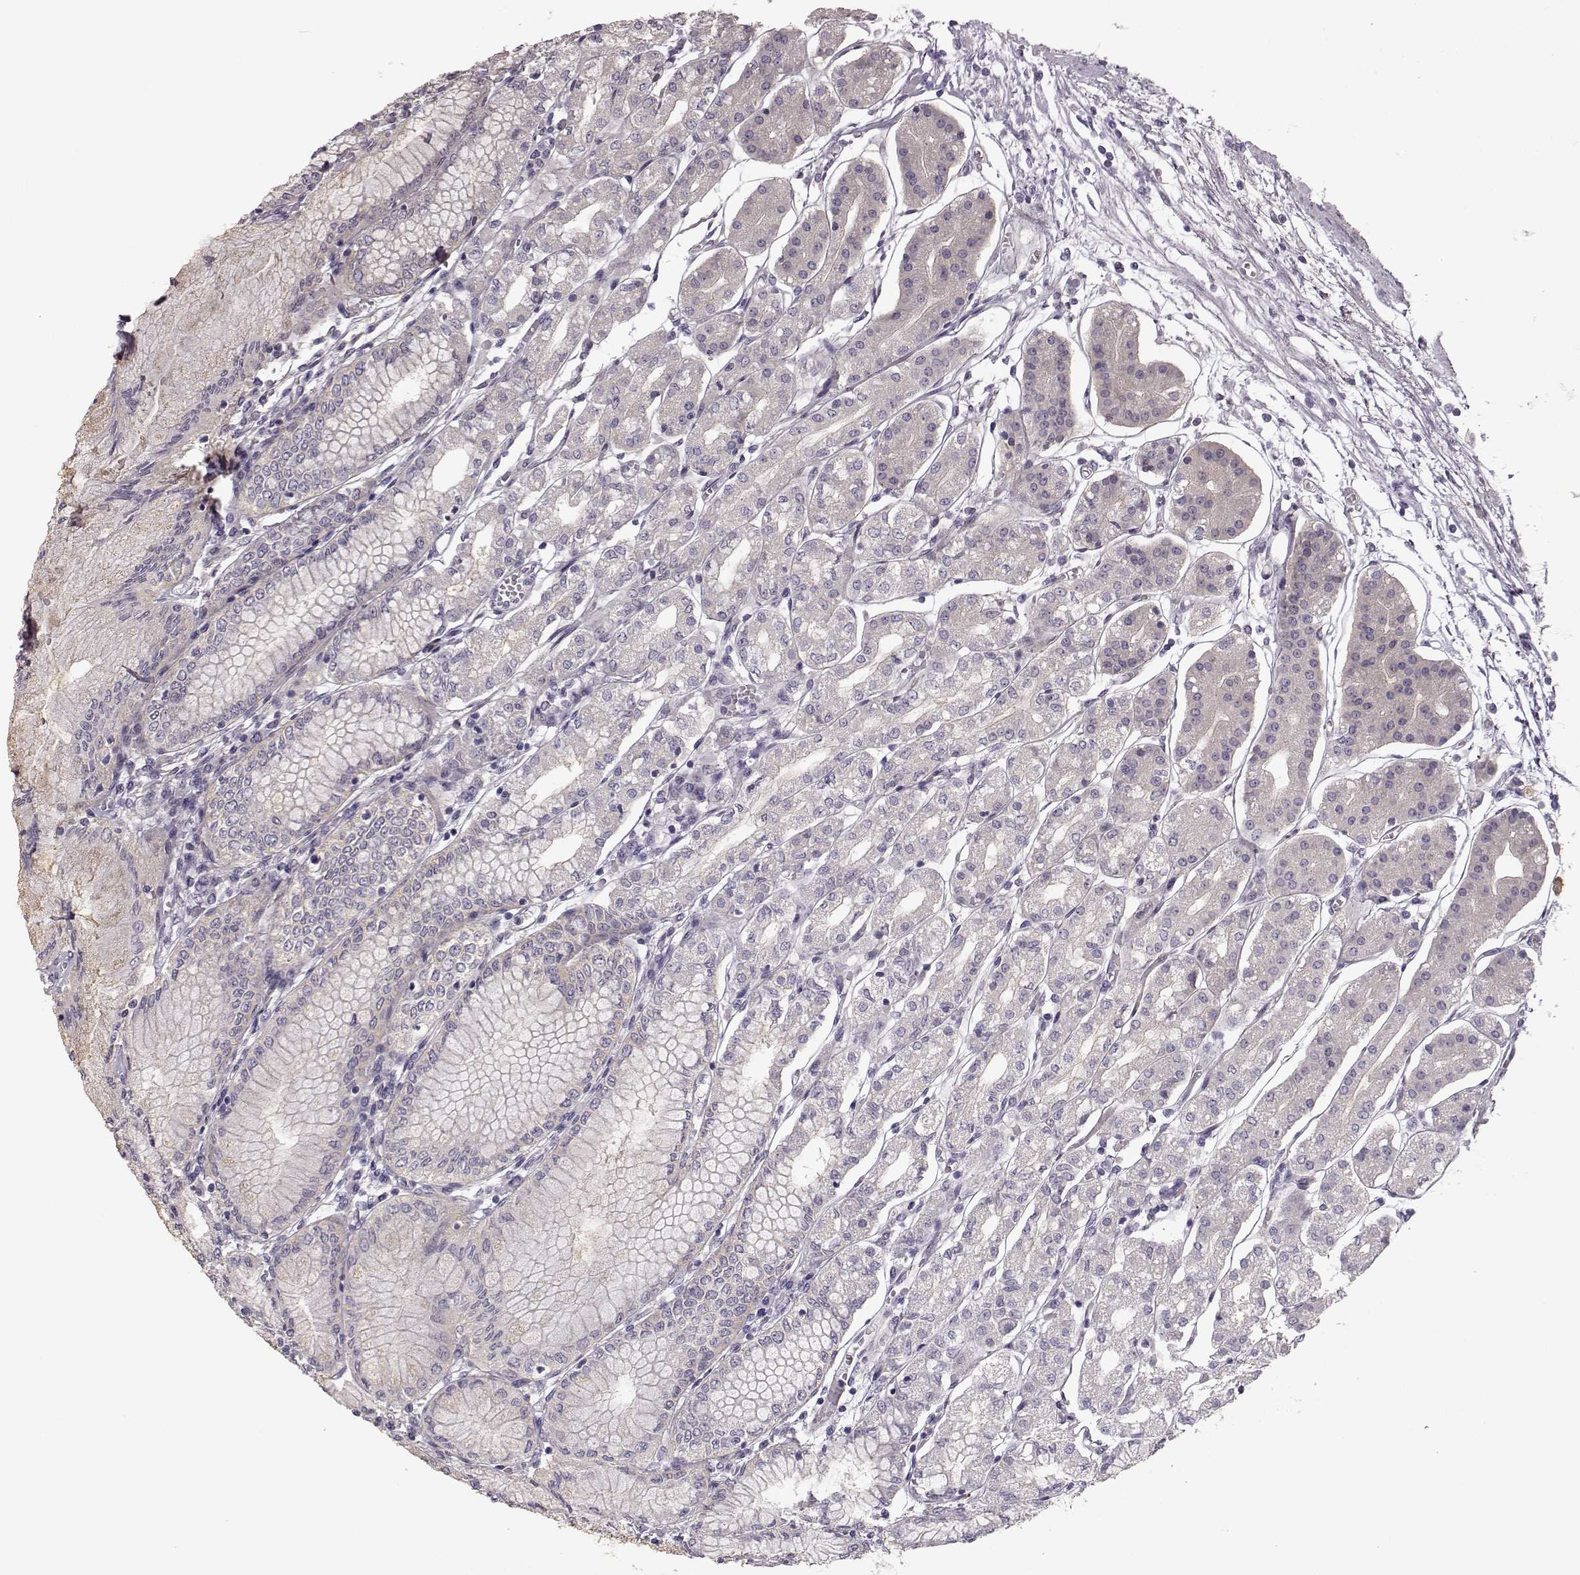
{"staining": {"intensity": "negative", "quantity": "none", "location": "none"}, "tissue": "stomach", "cell_type": "Glandular cells", "image_type": "normal", "snomed": [{"axis": "morphology", "description": "Normal tissue, NOS"}, {"axis": "topography", "description": "Skeletal muscle"}, {"axis": "topography", "description": "Stomach"}], "caption": "IHC of unremarkable stomach exhibits no expression in glandular cells.", "gene": "GPR50", "patient": {"sex": "female", "age": 57}}